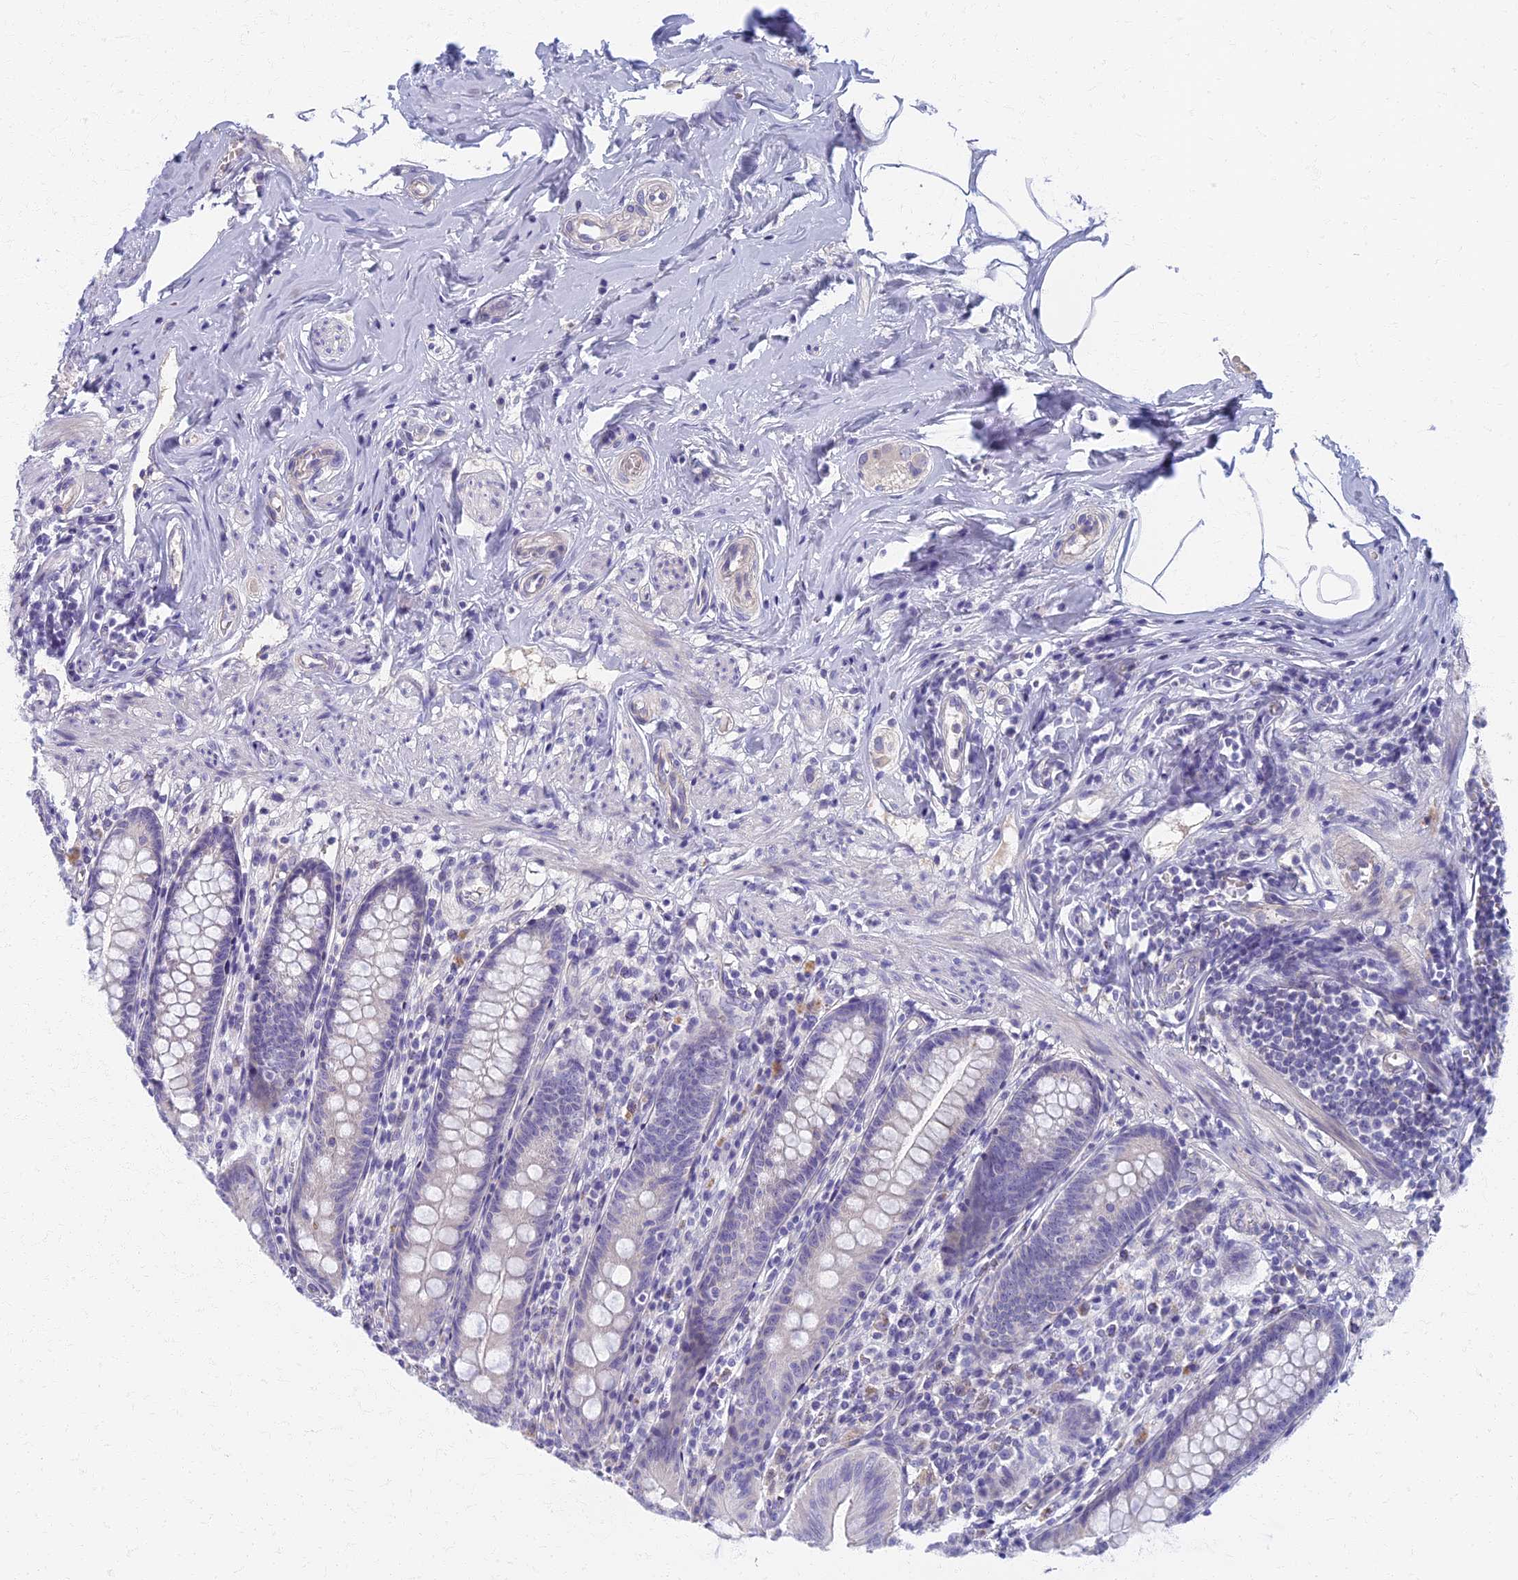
{"staining": {"intensity": "negative", "quantity": "none", "location": "none"}, "tissue": "appendix", "cell_type": "Glandular cells", "image_type": "normal", "snomed": [{"axis": "morphology", "description": "Normal tissue, NOS"}, {"axis": "topography", "description": "Appendix"}], "caption": "This is an IHC image of normal human appendix. There is no expression in glandular cells.", "gene": "AP4E1", "patient": {"sex": "male", "age": 55}}